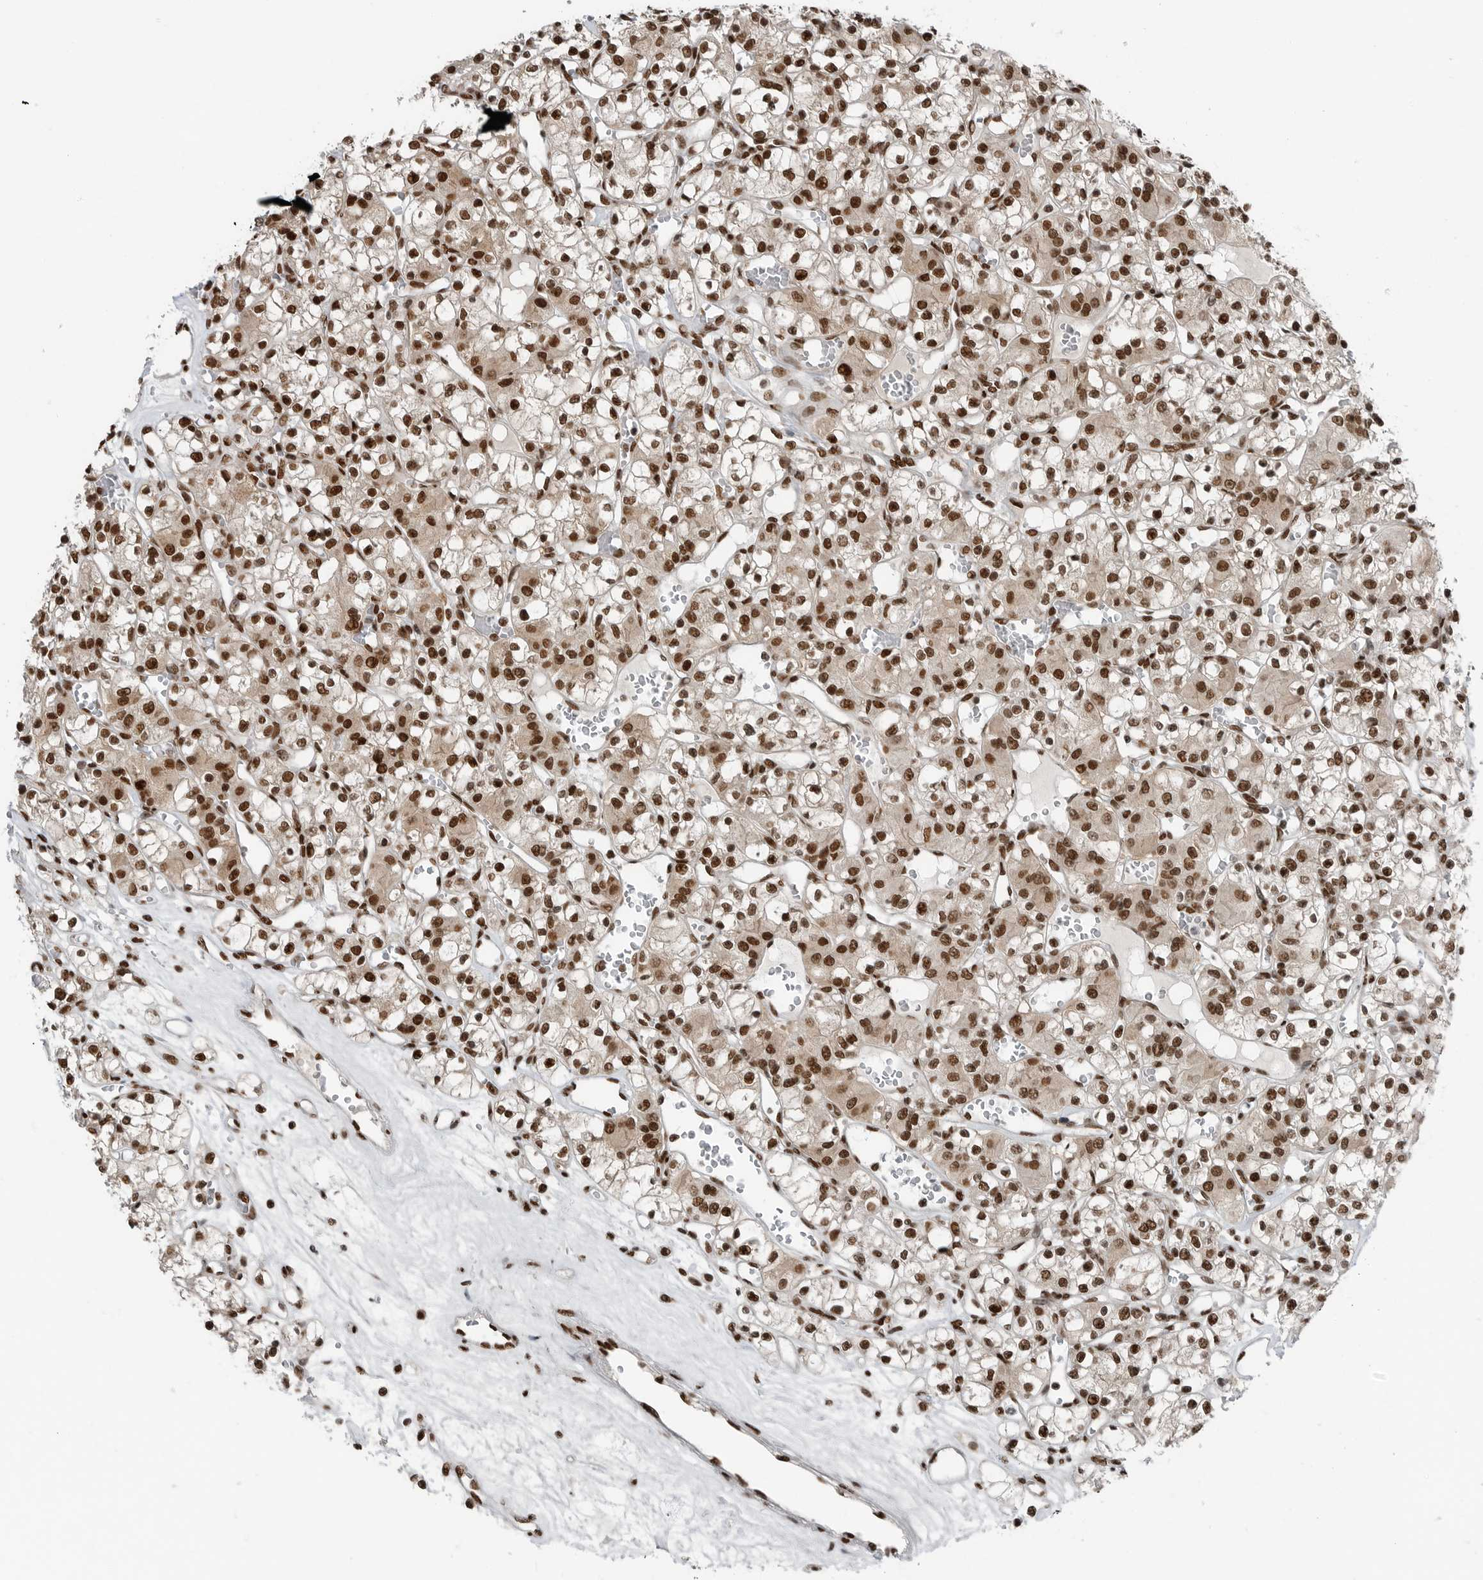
{"staining": {"intensity": "strong", "quantity": ">75%", "location": "nuclear"}, "tissue": "renal cancer", "cell_type": "Tumor cells", "image_type": "cancer", "snomed": [{"axis": "morphology", "description": "Adenocarcinoma, NOS"}, {"axis": "topography", "description": "Kidney"}], "caption": "A brown stain shows strong nuclear positivity of a protein in adenocarcinoma (renal) tumor cells.", "gene": "BLZF1", "patient": {"sex": "female", "age": 59}}